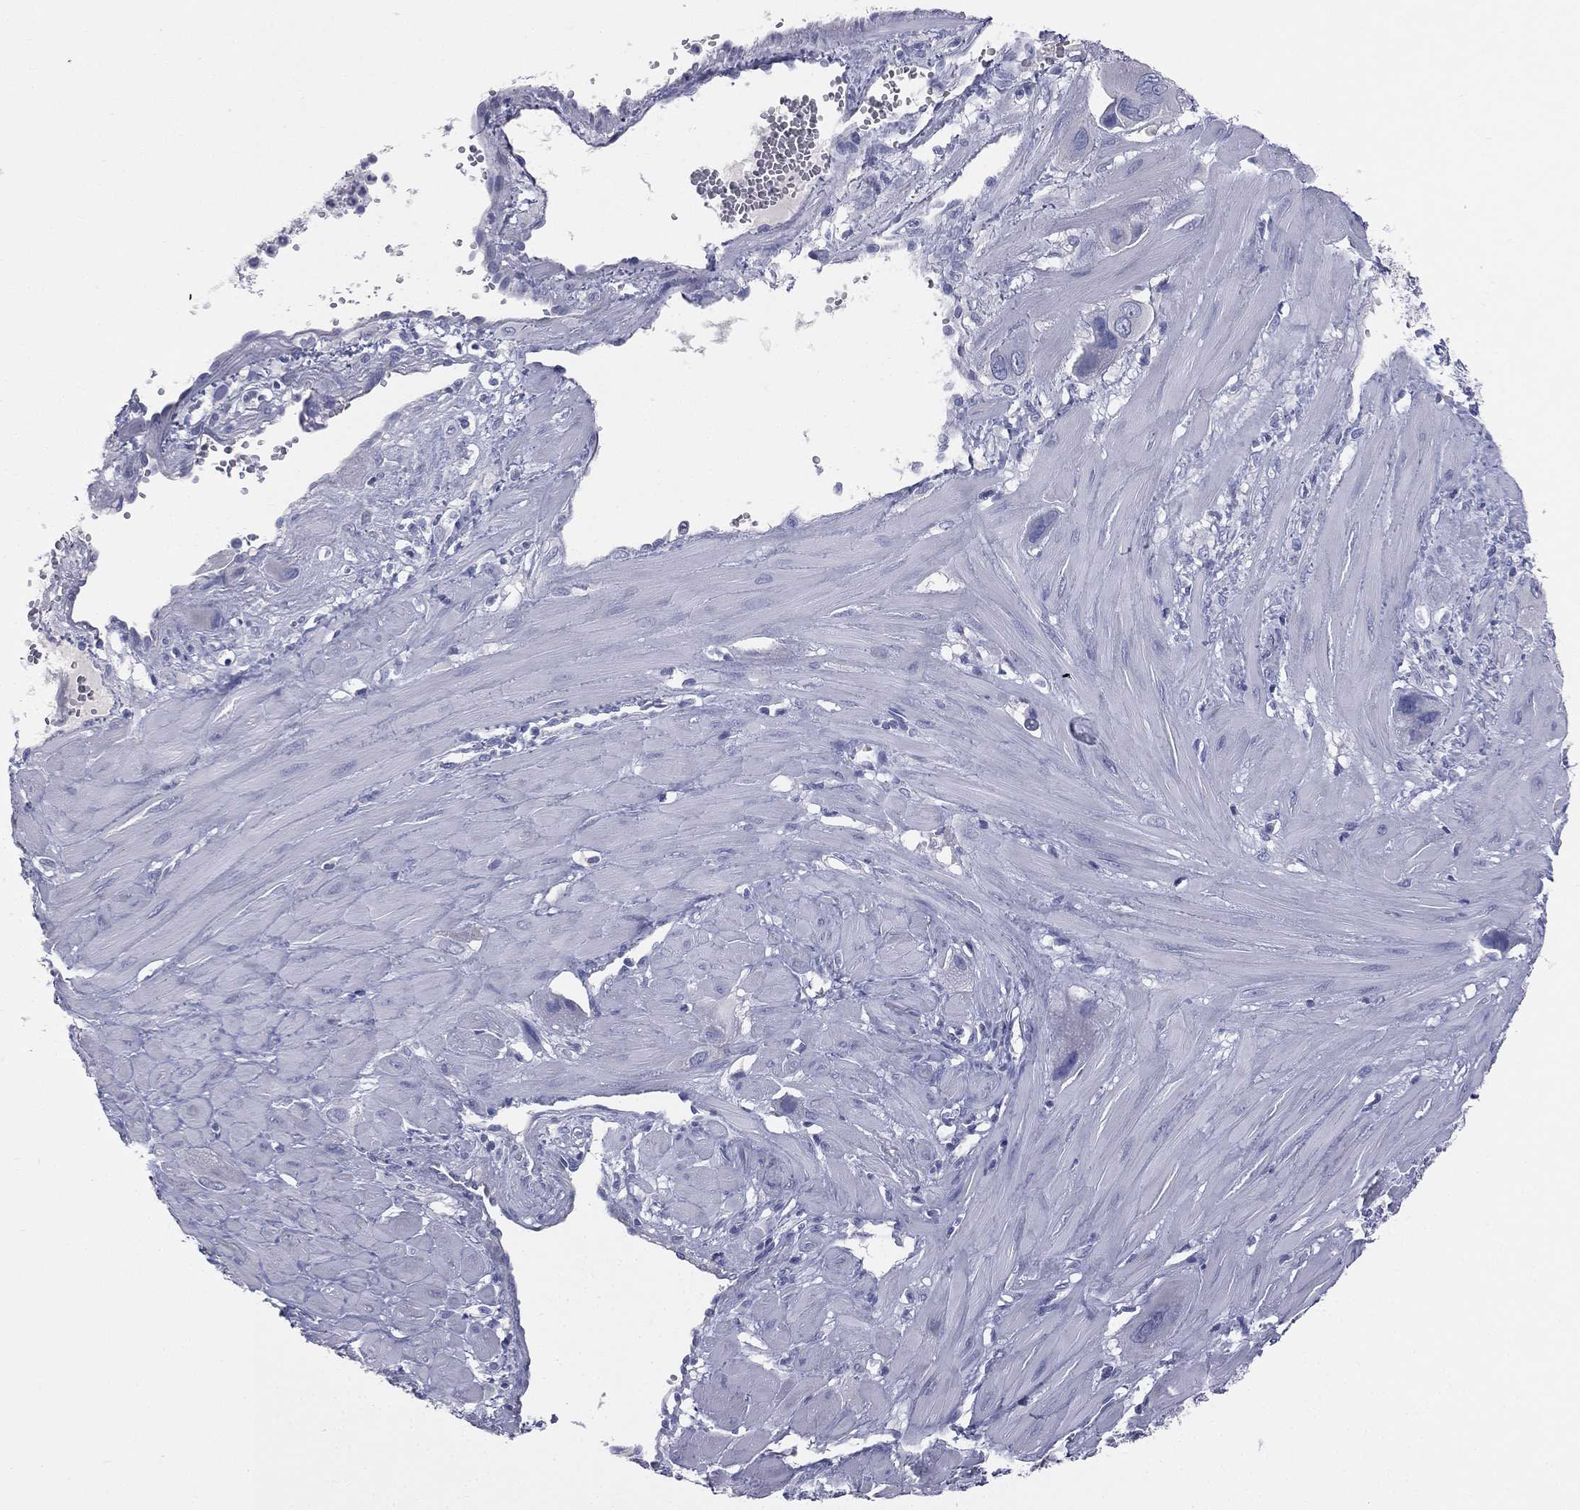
{"staining": {"intensity": "negative", "quantity": "none", "location": "none"}, "tissue": "cervical cancer", "cell_type": "Tumor cells", "image_type": "cancer", "snomed": [{"axis": "morphology", "description": "Squamous cell carcinoma, NOS"}, {"axis": "topography", "description": "Cervix"}], "caption": "Immunohistochemistry (IHC) image of human cervical cancer stained for a protein (brown), which exhibits no expression in tumor cells.", "gene": "STK31", "patient": {"sex": "female", "age": 34}}